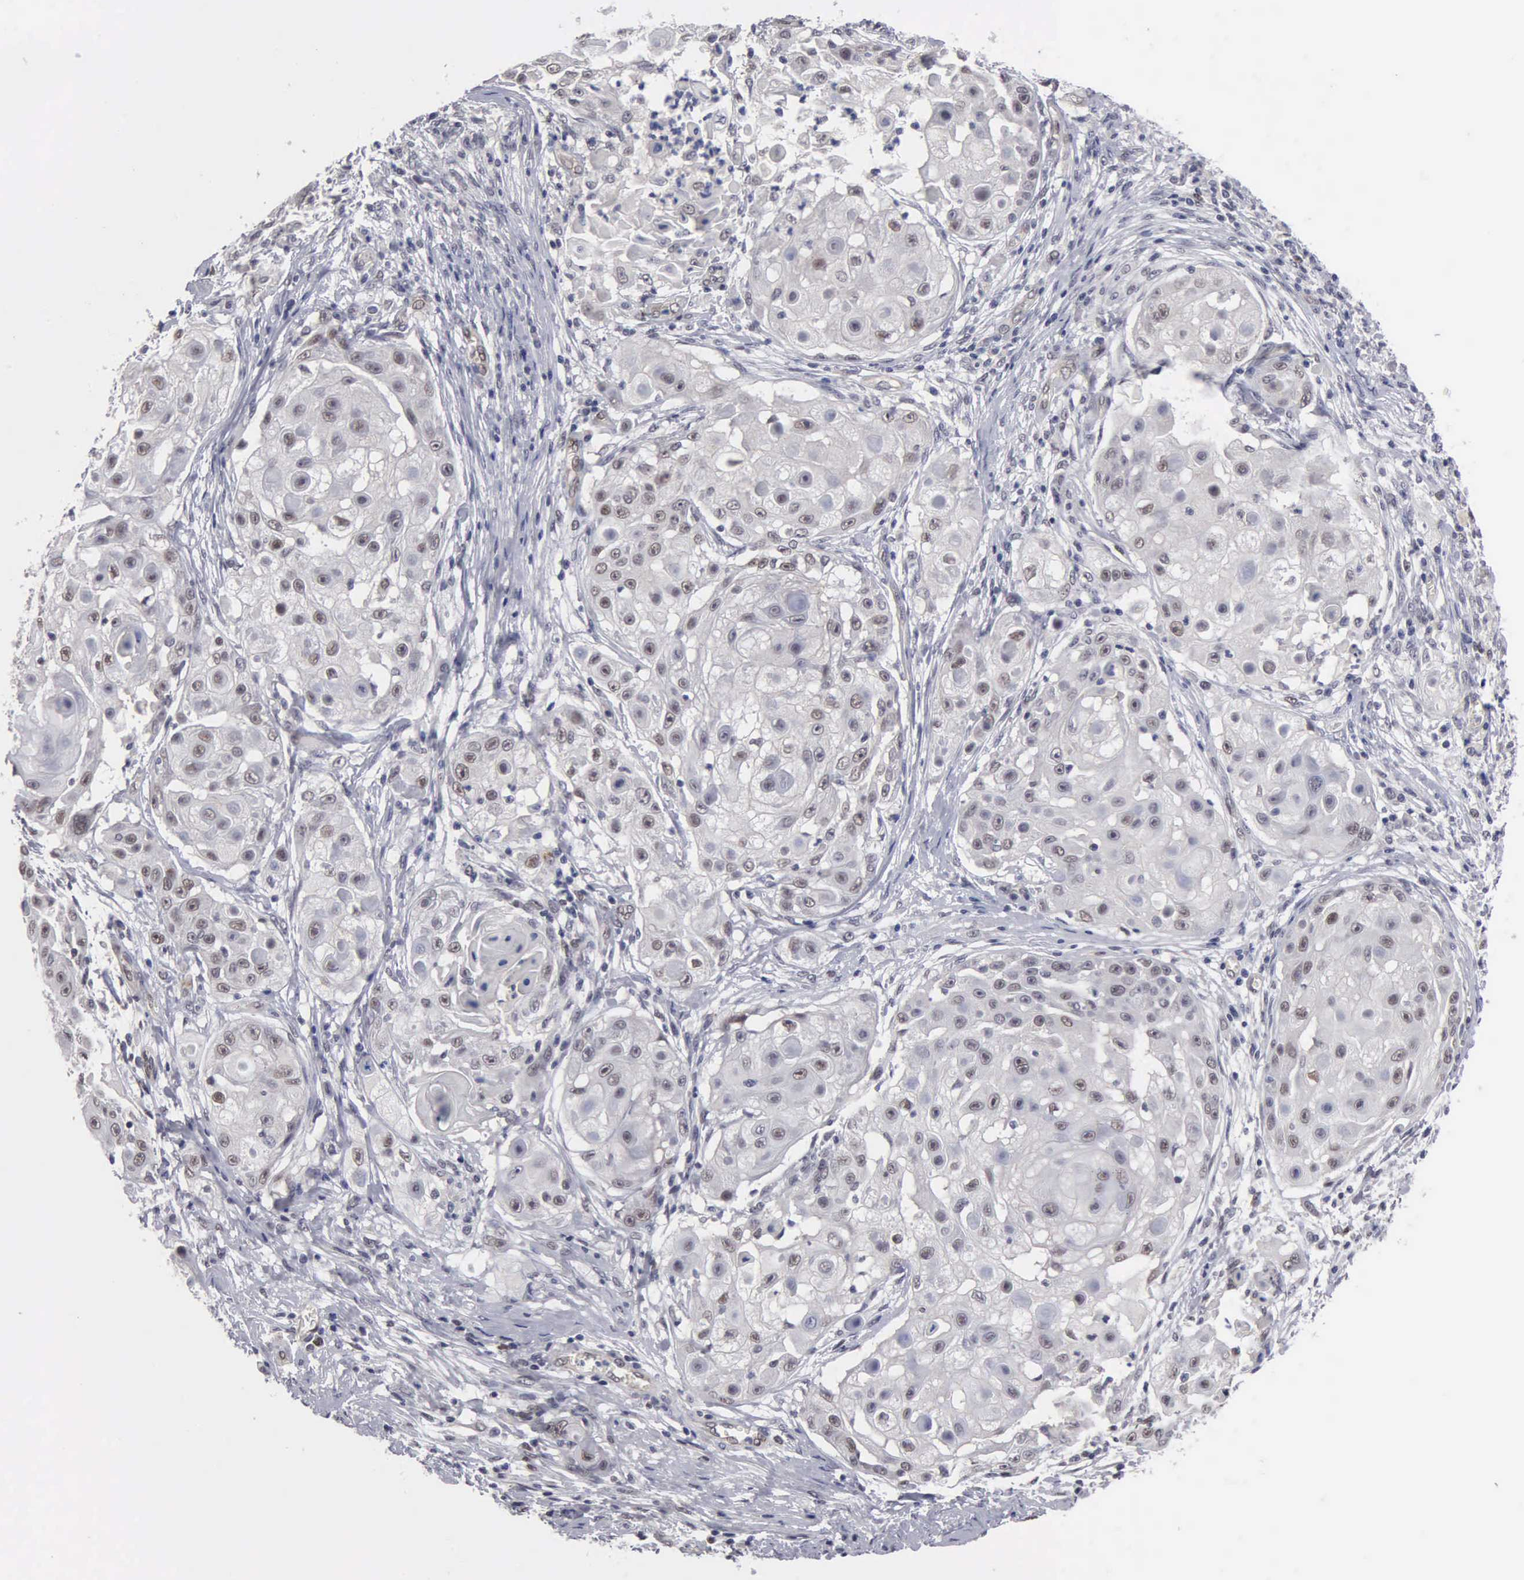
{"staining": {"intensity": "weak", "quantity": "25%-75%", "location": "nuclear"}, "tissue": "skin cancer", "cell_type": "Tumor cells", "image_type": "cancer", "snomed": [{"axis": "morphology", "description": "Squamous cell carcinoma, NOS"}, {"axis": "topography", "description": "Skin"}], "caption": "Immunohistochemistry photomicrograph of human skin cancer (squamous cell carcinoma) stained for a protein (brown), which demonstrates low levels of weak nuclear staining in about 25%-75% of tumor cells.", "gene": "ZBTB33", "patient": {"sex": "female", "age": 57}}